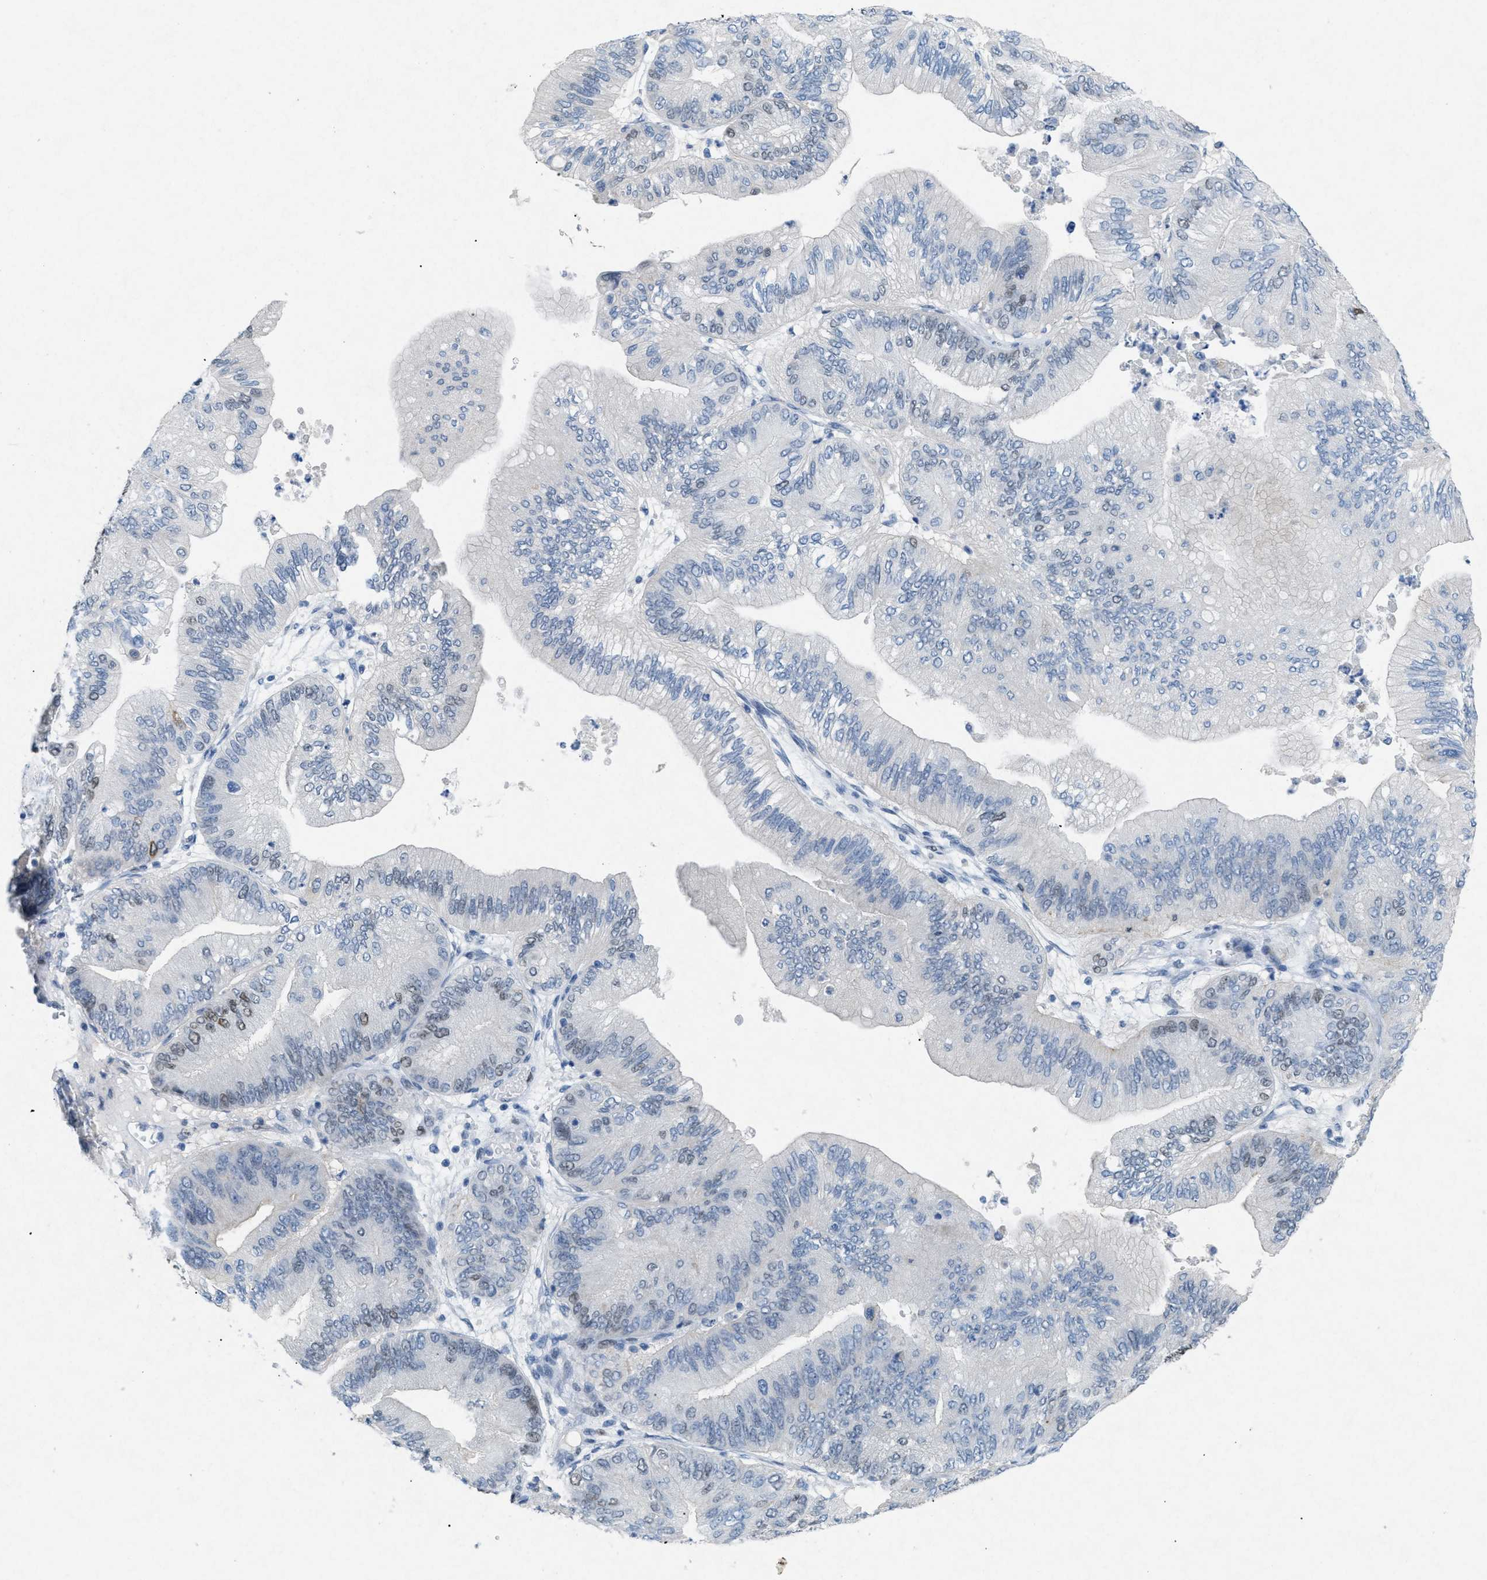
{"staining": {"intensity": "negative", "quantity": "none", "location": "none"}, "tissue": "ovarian cancer", "cell_type": "Tumor cells", "image_type": "cancer", "snomed": [{"axis": "morphology", "description": "Cystadenocarcinoma, mucinous, NOS"}, {"axis": "topography", "description": "Ovary"}], "caption": "An immunohistochemistry histopathology image of mucinous cystadenocarcinoma (ovarian) is shown. There is no staining in tumor cells of mucinous cystadenocarcinoma (ovarian). Brightfield microscopy of IHC stained with DAB (3,3'-diaminobenzidine) (brown) and hematoxylin (blue), captured at high magnification.", "gene": "TASOR", "patient": {"sex": "female", "age": 61}}